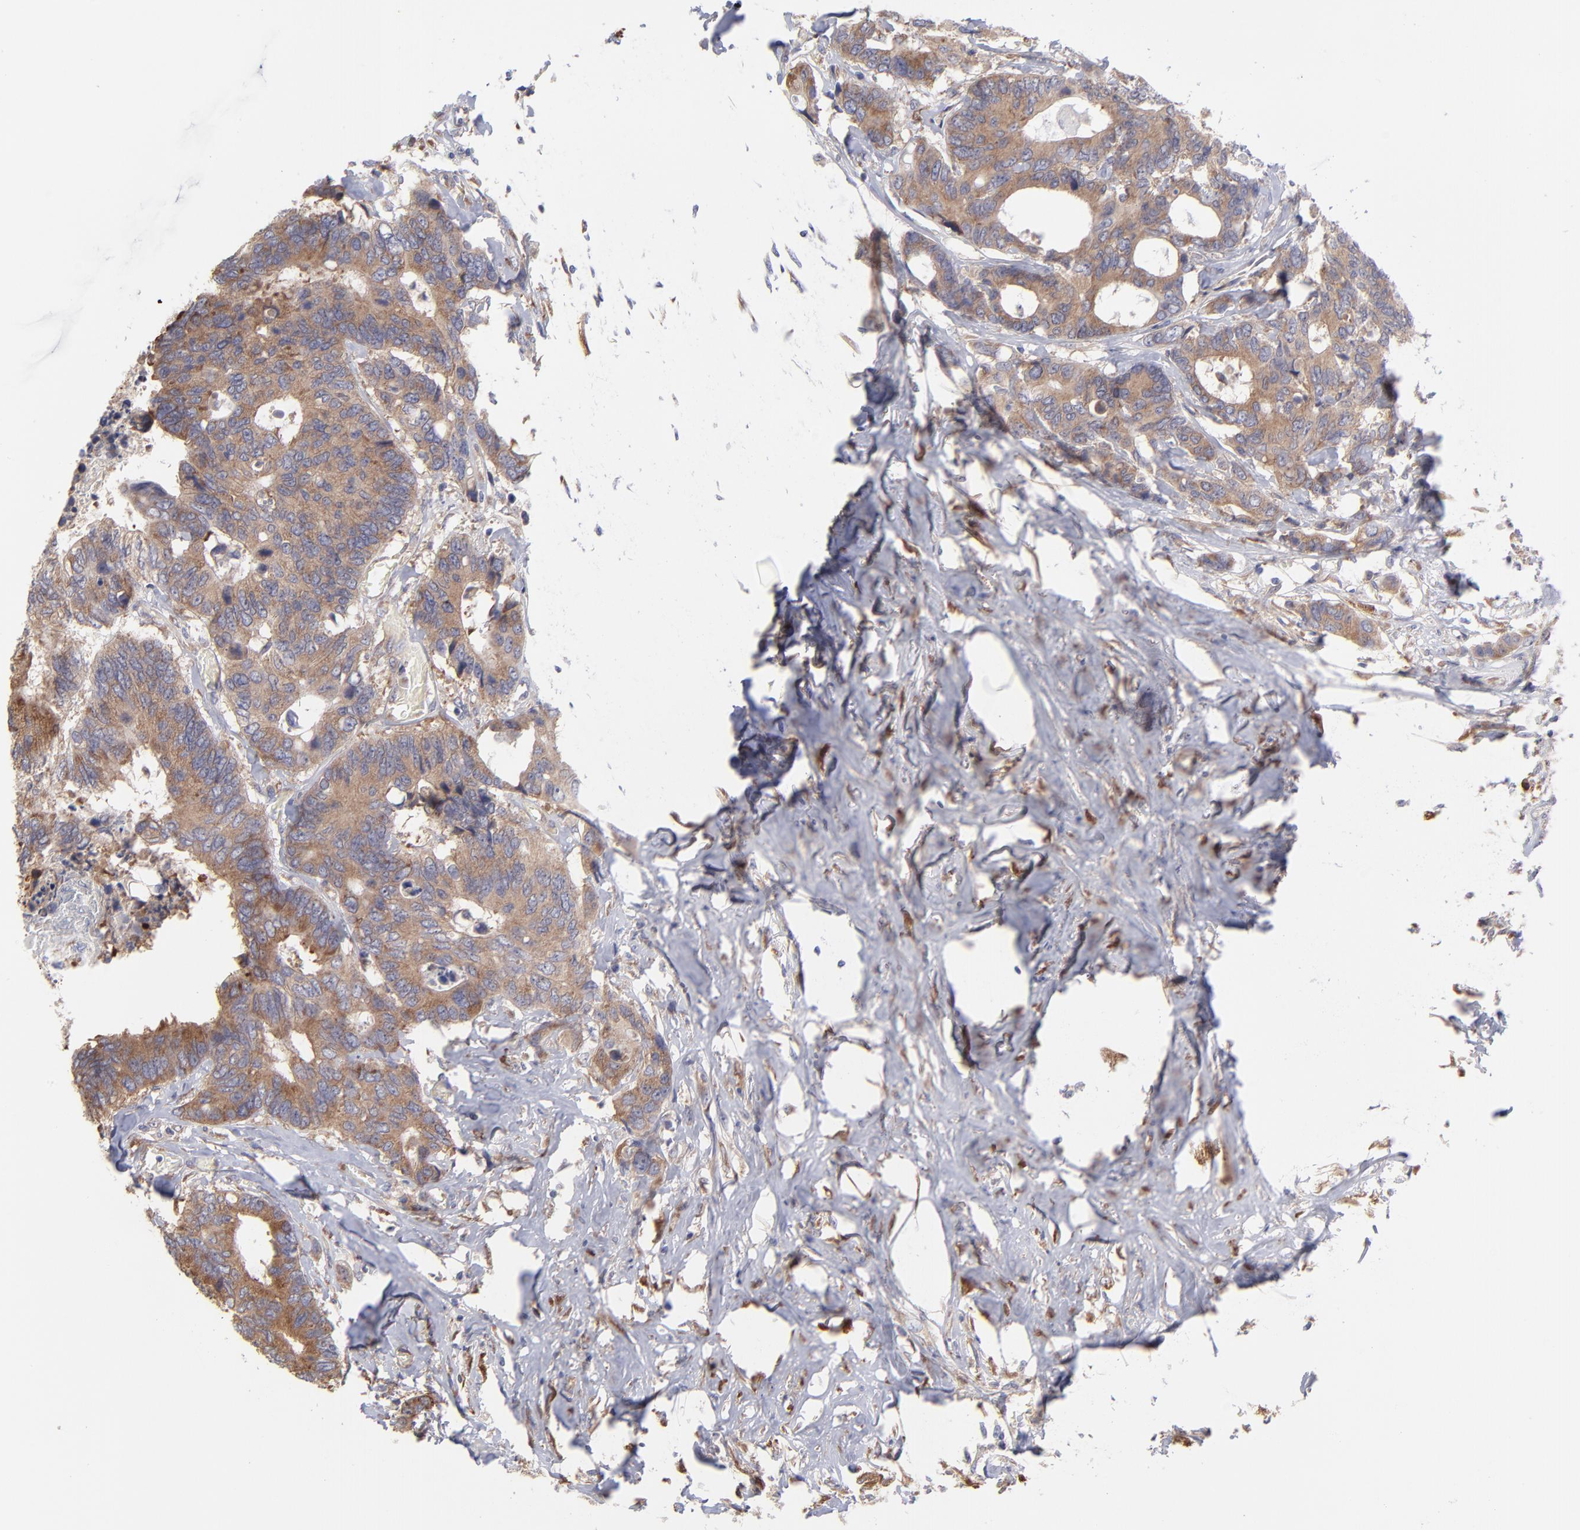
{"staining": {"intensity": "moderate", "quantity": ">75%", "location": "cytoplasmic/membranous"}, "tissue": "colorectal cancer", "cell_type": "Tumor cells", "image_type": "cancer", "snomed": [{"axis": "morphology", "description": "Adenocarcinoma, NOS"}, {"axis": "topography", "description": "Rectum"}], "caption": "Immunohistochemical staining of colorectal cancer (adenocarcinoma) displays moderate cytoplasmic/membranous protein expression in about >75% of tumor cells.", "gene": "RPLP0", "patient": {"sex": "male", "age": 55}}